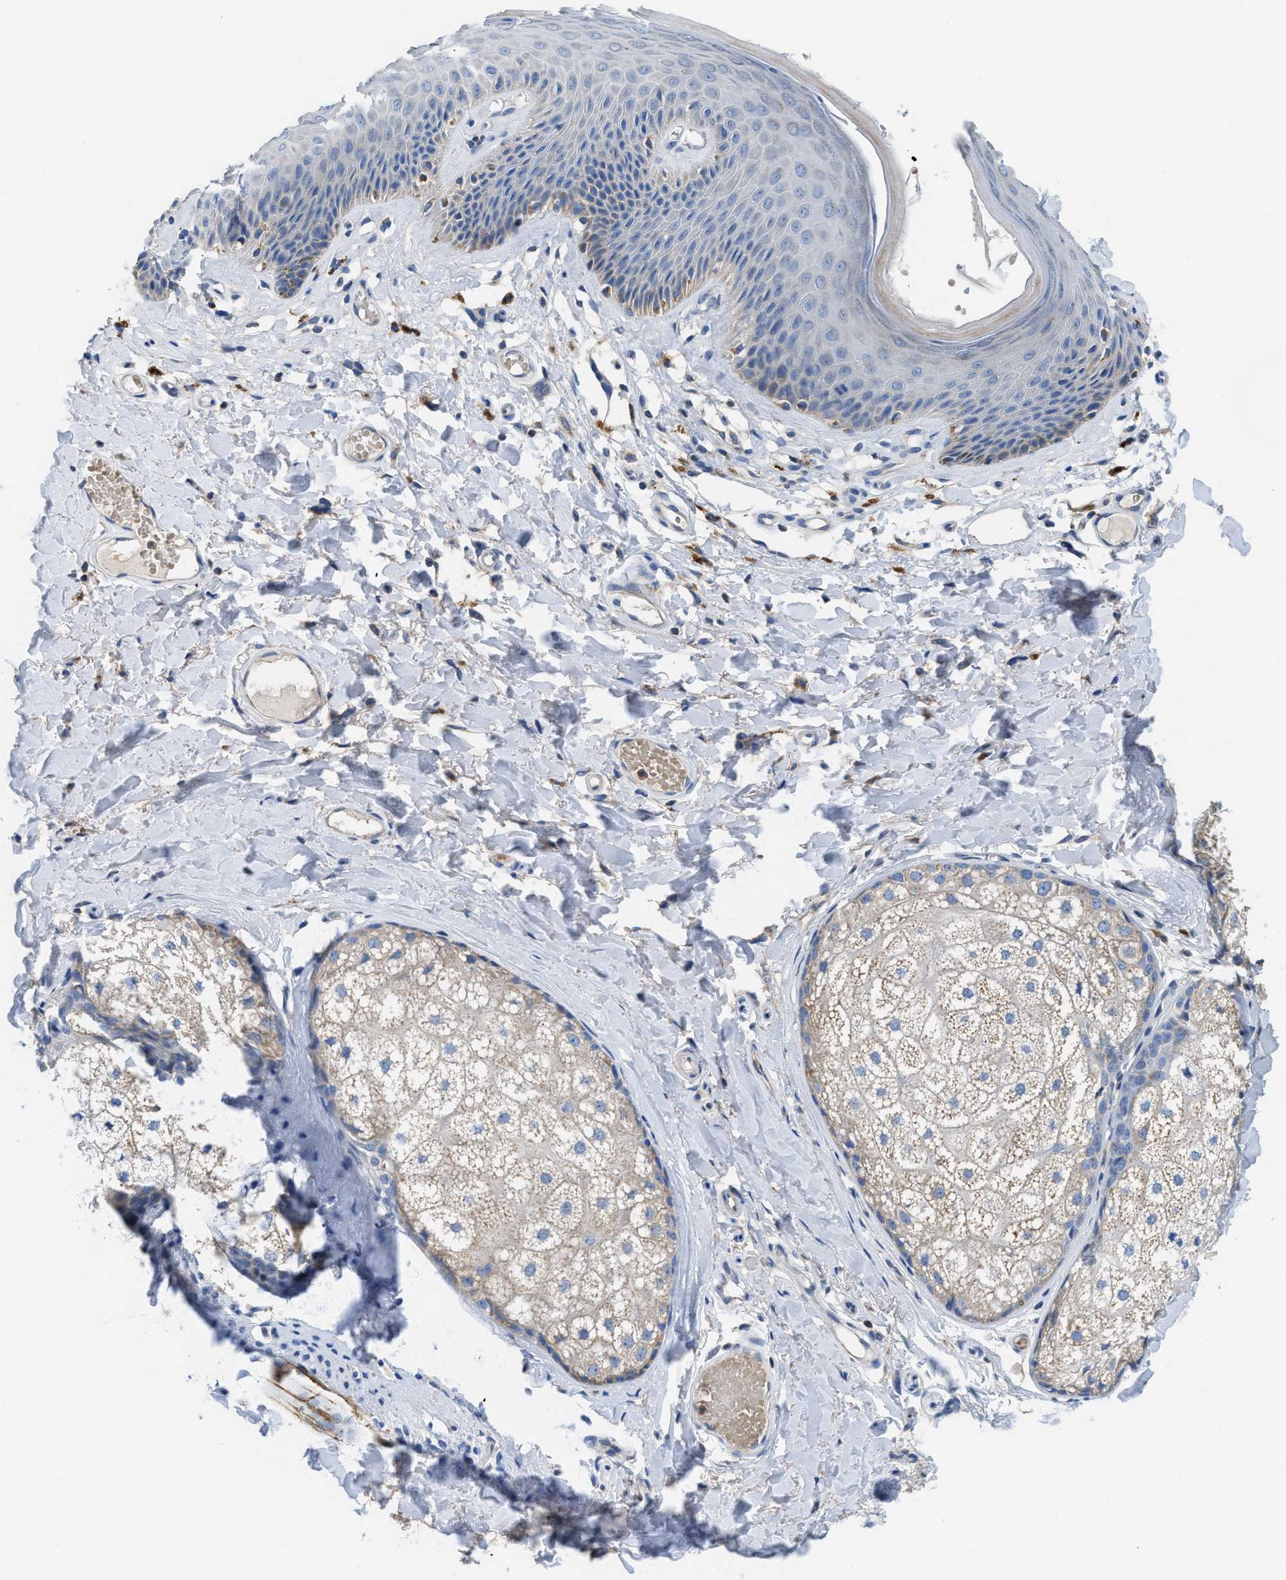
{"staining": {"intensity": "weak", "quantity": "<25%", "location": "cytoplasmic/membranous"}, "tissue": "skin", "cell_type": "Epidermal cells", "image_type": "normal", "snomed": [{"axis": "morphology", "description": "Normal tissue, NOS"}, {"axis": "topography", "description": "Vulva"}], "caption": "A high-resolution histopathology image shows immunohistochemistry (IHC) staining of benign skin, which shows no significant positivity in epidermal cells. (DAB immunohistochemistry visualized using brightfield microscopy, high magnification).", "gene": "SLC25A13", "patient": {"sex": "female", "age": 73}}